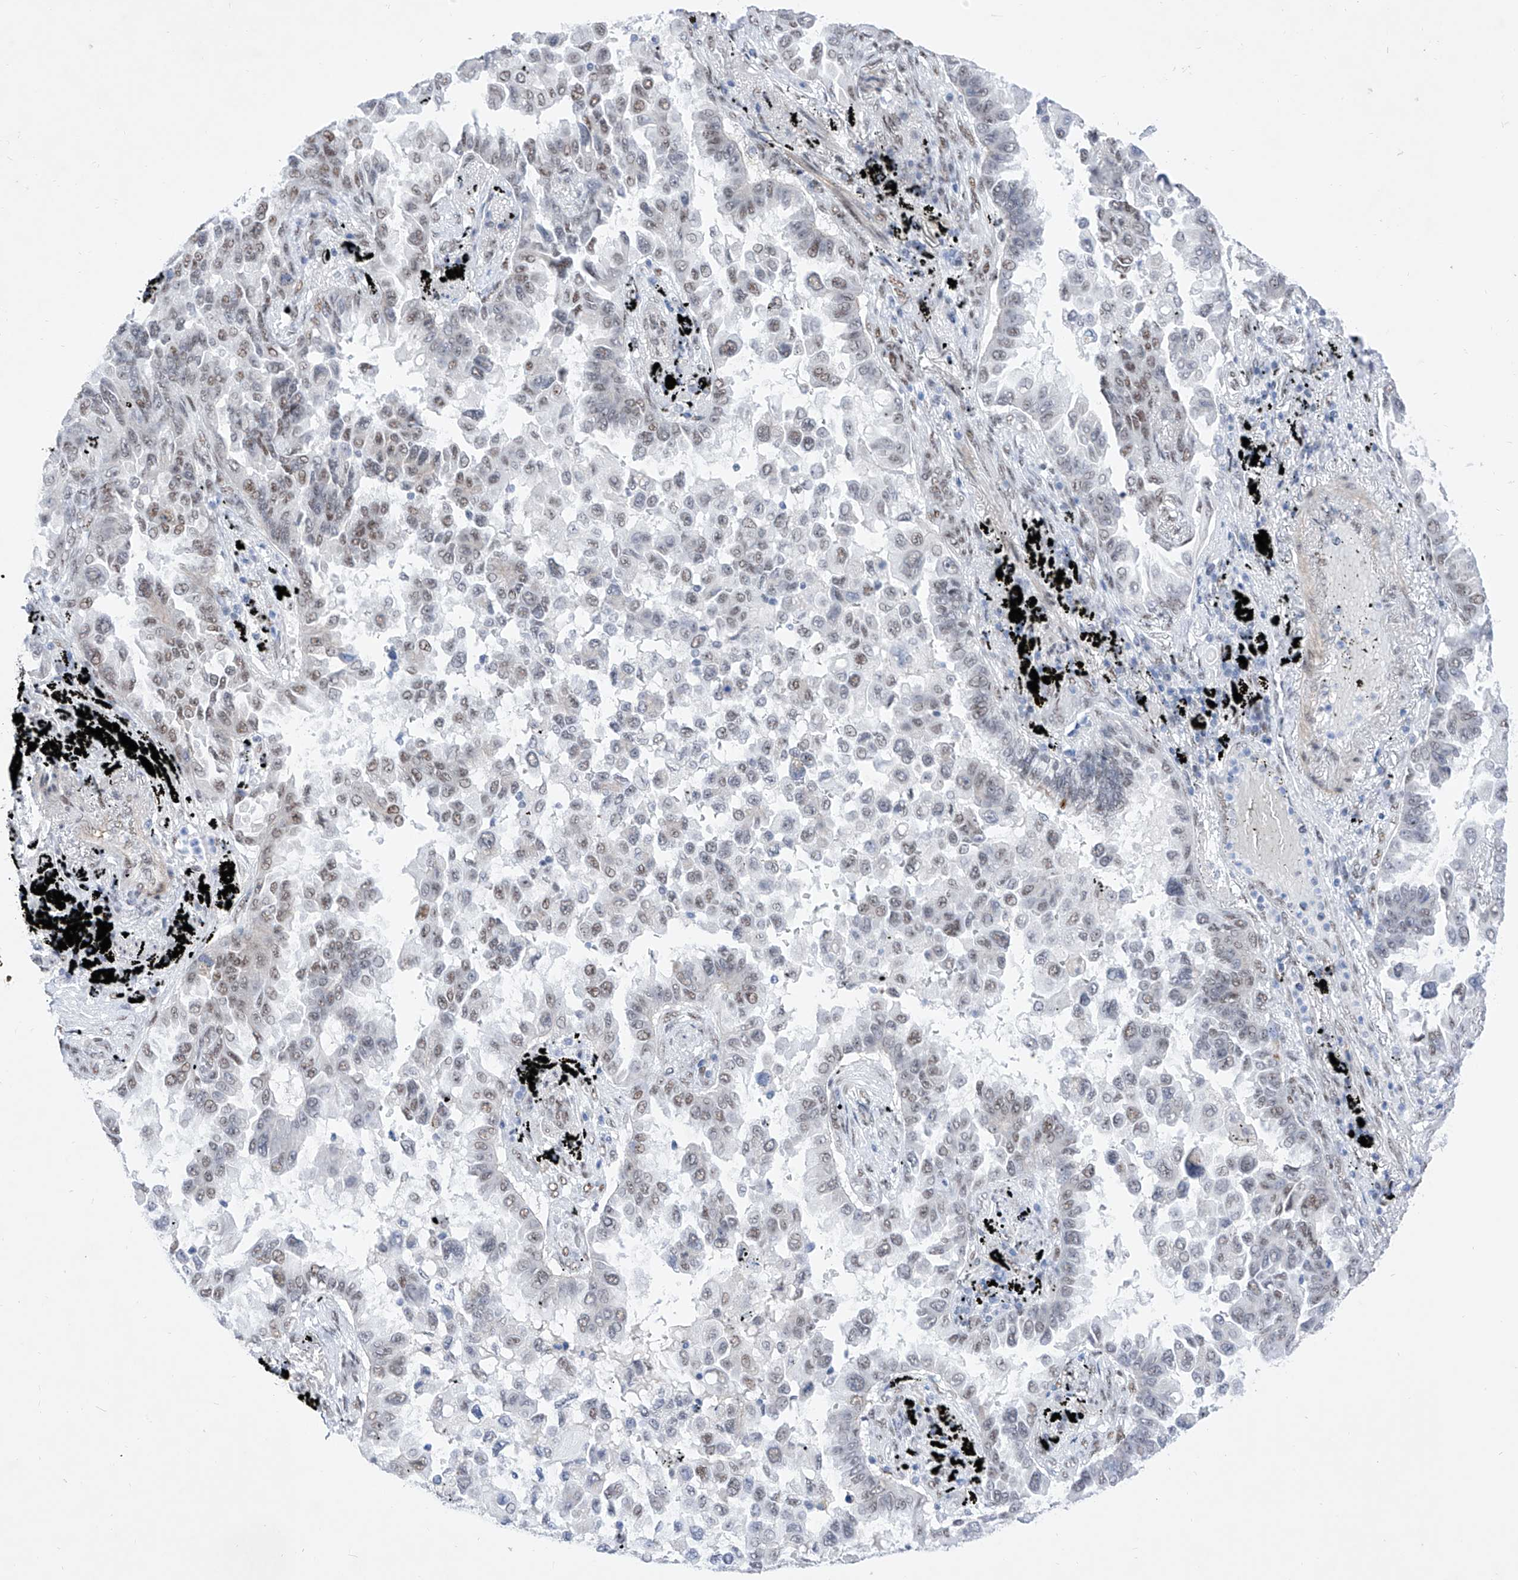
{"staining": {"intensity": "weak", "quantity": "25%-75%", "location": "nuclear"}, "tissue": "lung cancer", "cell_type": "Tumor cells", "image_type": "cancer", "snomed": [{"axis": "morphology", "description": "Adenocarcinoma, NOS"}, {"axis": "topography", "description": "Lung"}], "caption": "Immunohistochemistry (IHC) (DAB (3,3'-diaminobenzidine)) staining of human lung cancer (adenocarcinoma) reveals weak nuclear protein staining in about 25%-75% of tumor cells.", "gene": "ATN1", "patient": {"sex": "female", "age": 67}}